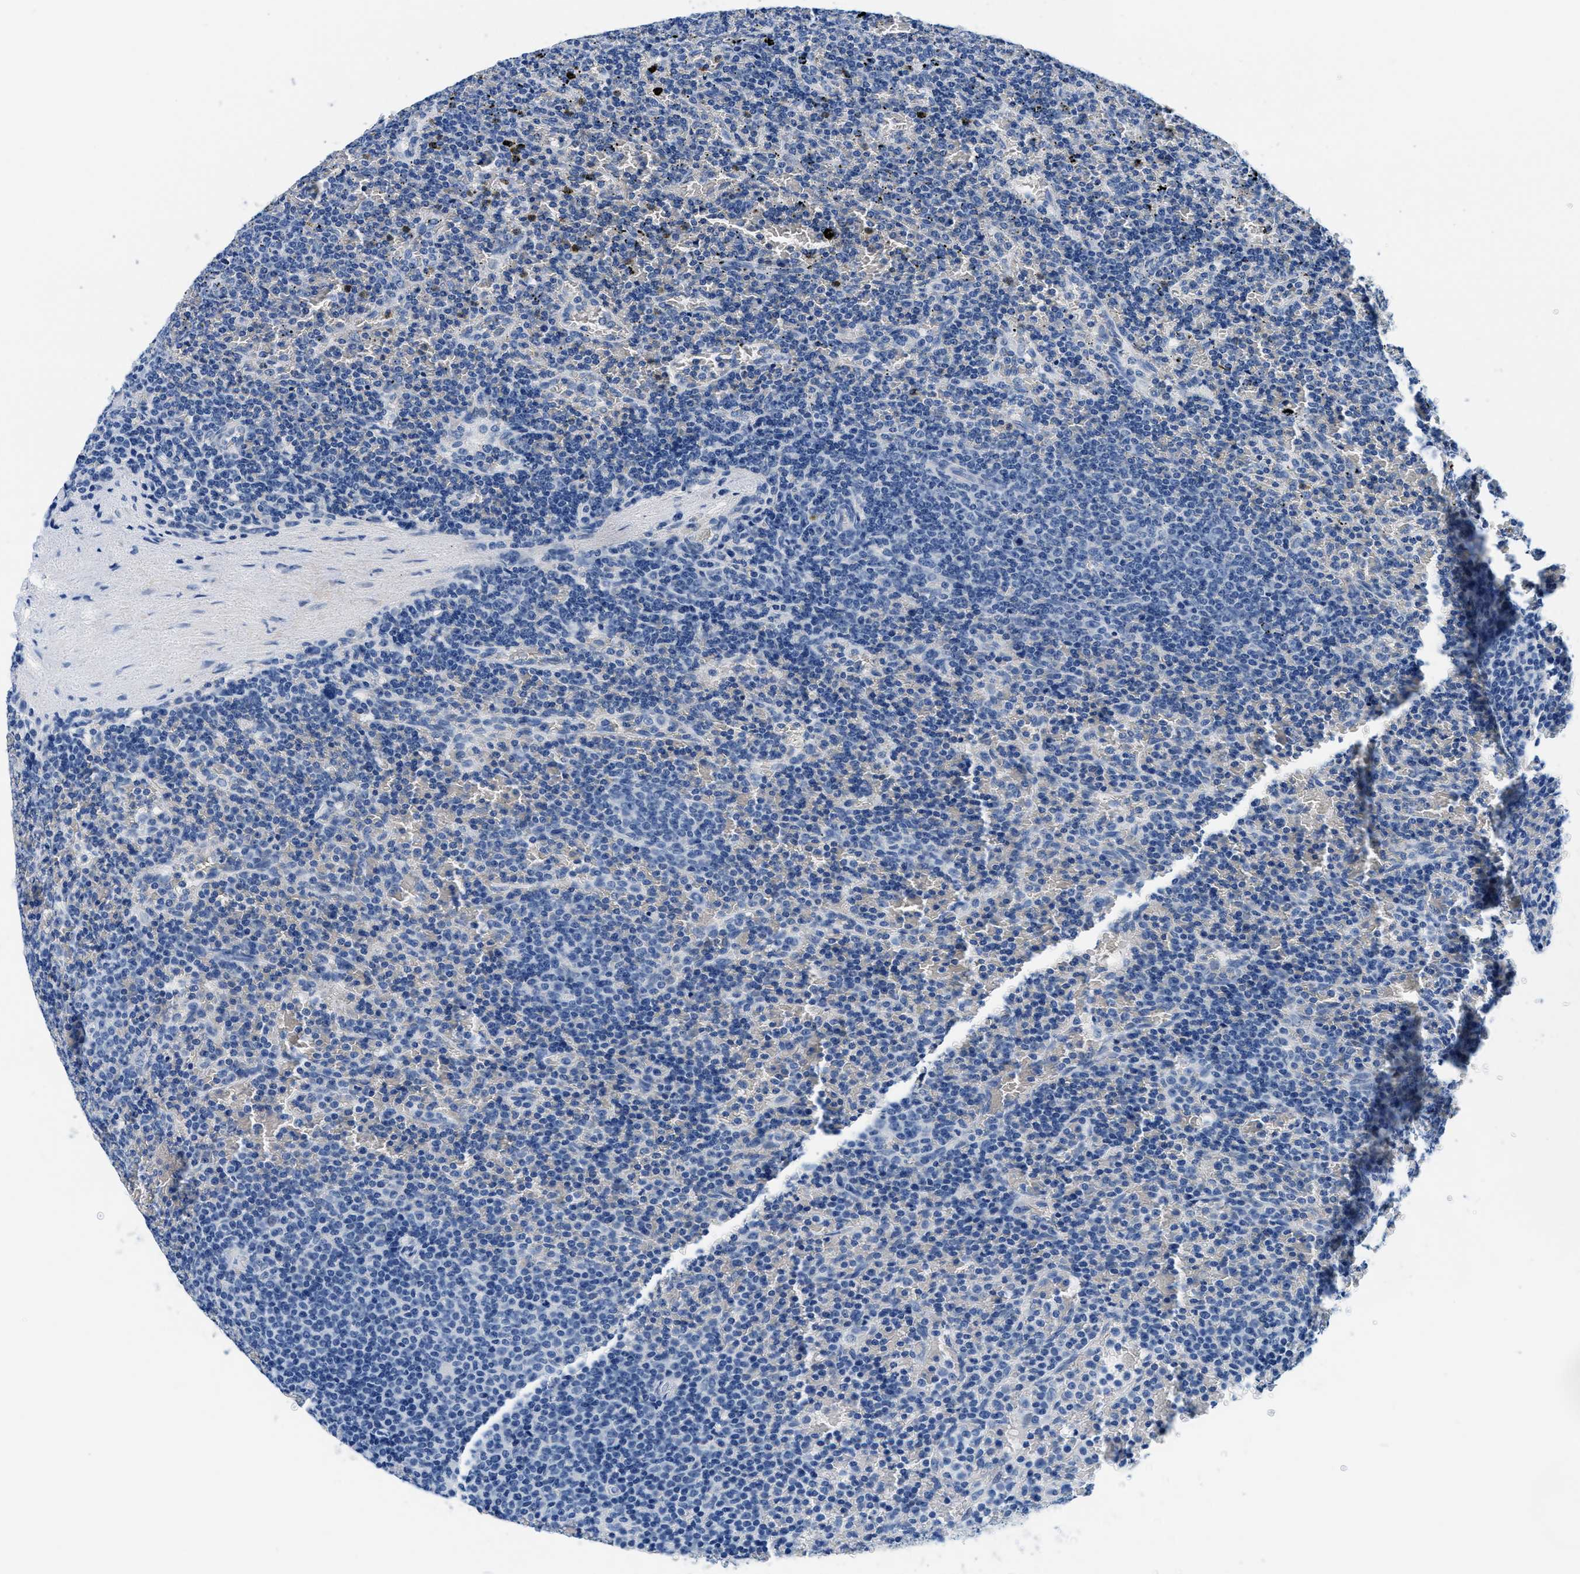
{"staining": {"intensity": "negative", "quantity": "none", "location": "none"}, "tissue": "lymphoma", "cell_type": "Tumor cells", "image_type": "cancer", "snomed": [{"axis": "morphology", "description": "Malignant lymphoma, non-Hodgkin's type, Low grade"}, {"axis": "topography", "description": "Spleen"}], "caption": "IHC image of neoplastic tissue: lymphoma stained with DAB (3,3'-diaminobenzidine) displays no significant protein positivity in tumor cells.", "gene": "GSTM3", "patient": {"sex": "female", "age": 77}}